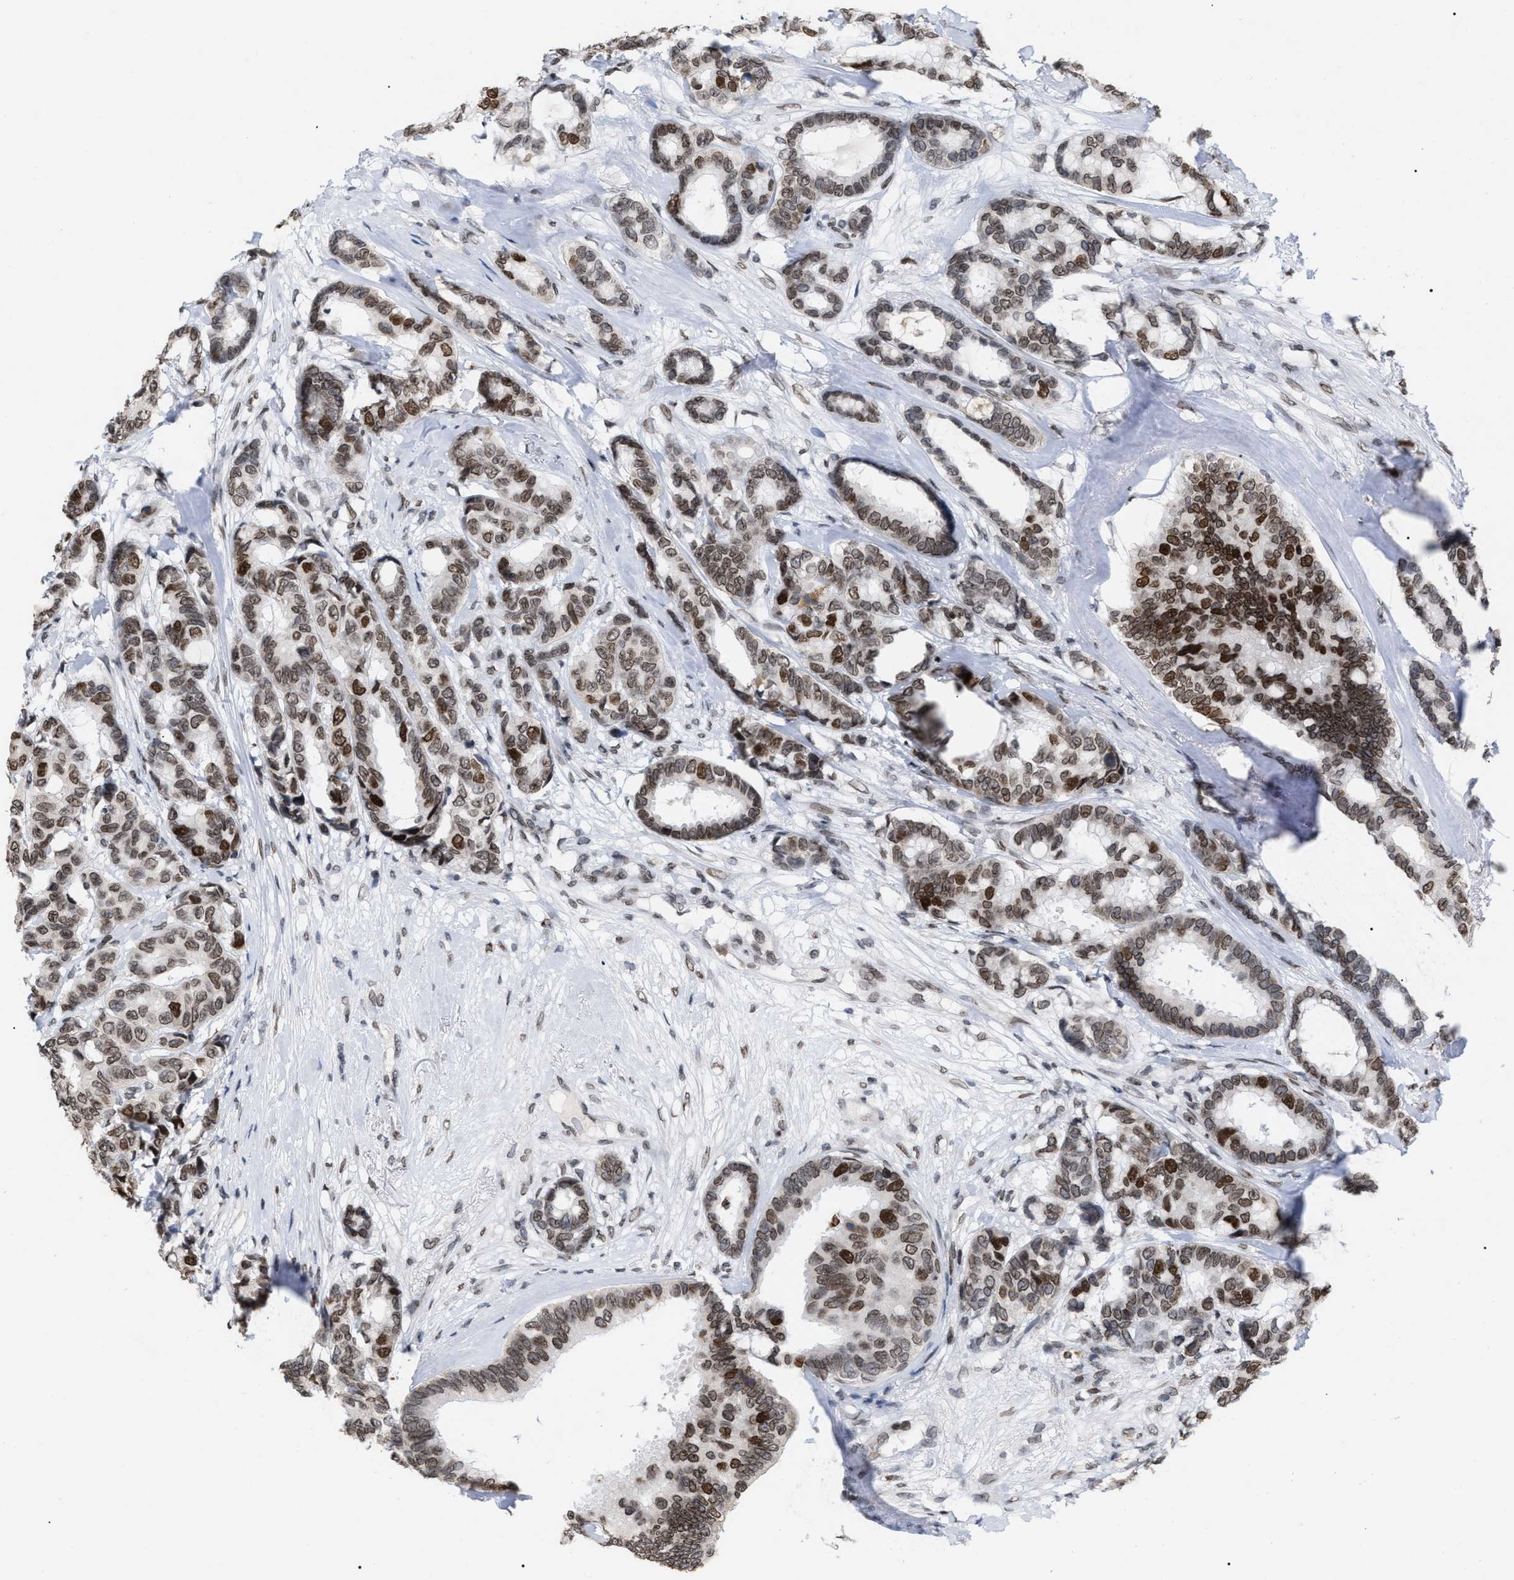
{"staining": {"intensity": "moderate", "quantity": ">75%", "location": "cytoplasmic/membranous,nuclear"}, "tissue": "breast cancer", "cell_type": "Tumor cells", "image_type": "cancer", "snomed": [{"axis": "morphology", "description": "Duct carcinoma"}, {"axis": "topography", "description": "Breast"}], "caption": "DAB (3,3'-diaminobenzidine) immunohistochemical staining of human breast intraductal carcinoma demonstrates moderate cytoplasmic/membranous and nuclear protein expression in approximately >75% of tumor cells.", "gene": "TPR", "patient": {"sex": "female", "age": 87}}